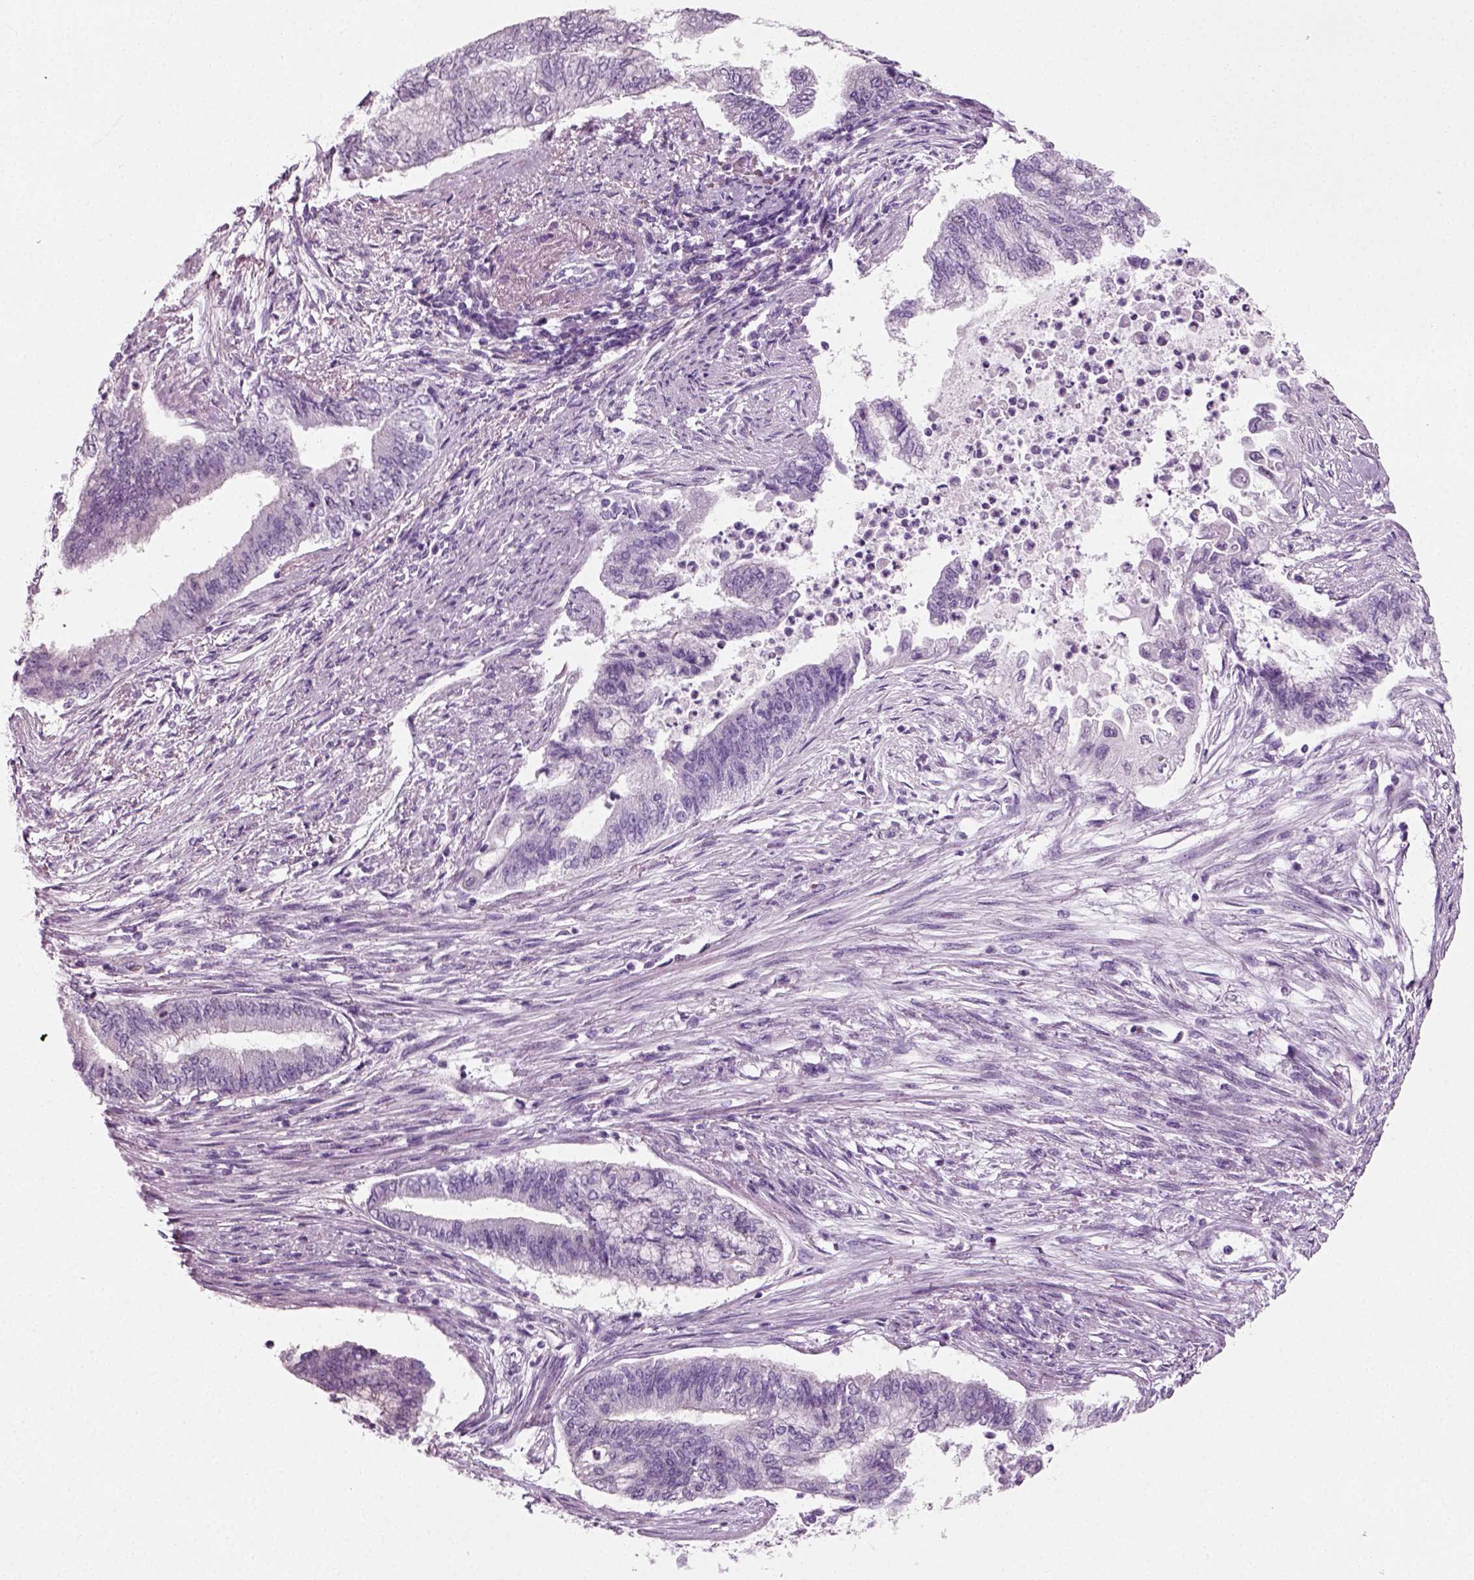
{"staining": {"intensity": "negative", "quantity": "none", "location": "none"}, "tissue": "endometrial cancer", "cell_type": "Tumor cells", "image_type": "cancer", "snomed": [{"axis": "morphology", "description": "Adenocarcinoma, NOS"}, {"axis": "topography", "description": "Endometrium"}], "caption": "Human adenocarcinoma (endometrial) stained for a protein using immunohistochemistry (IHC) reveals no positivity in tumor cells.", "gene": "SPATA31E1", "patient": {"sex": "female", "age": 65}}